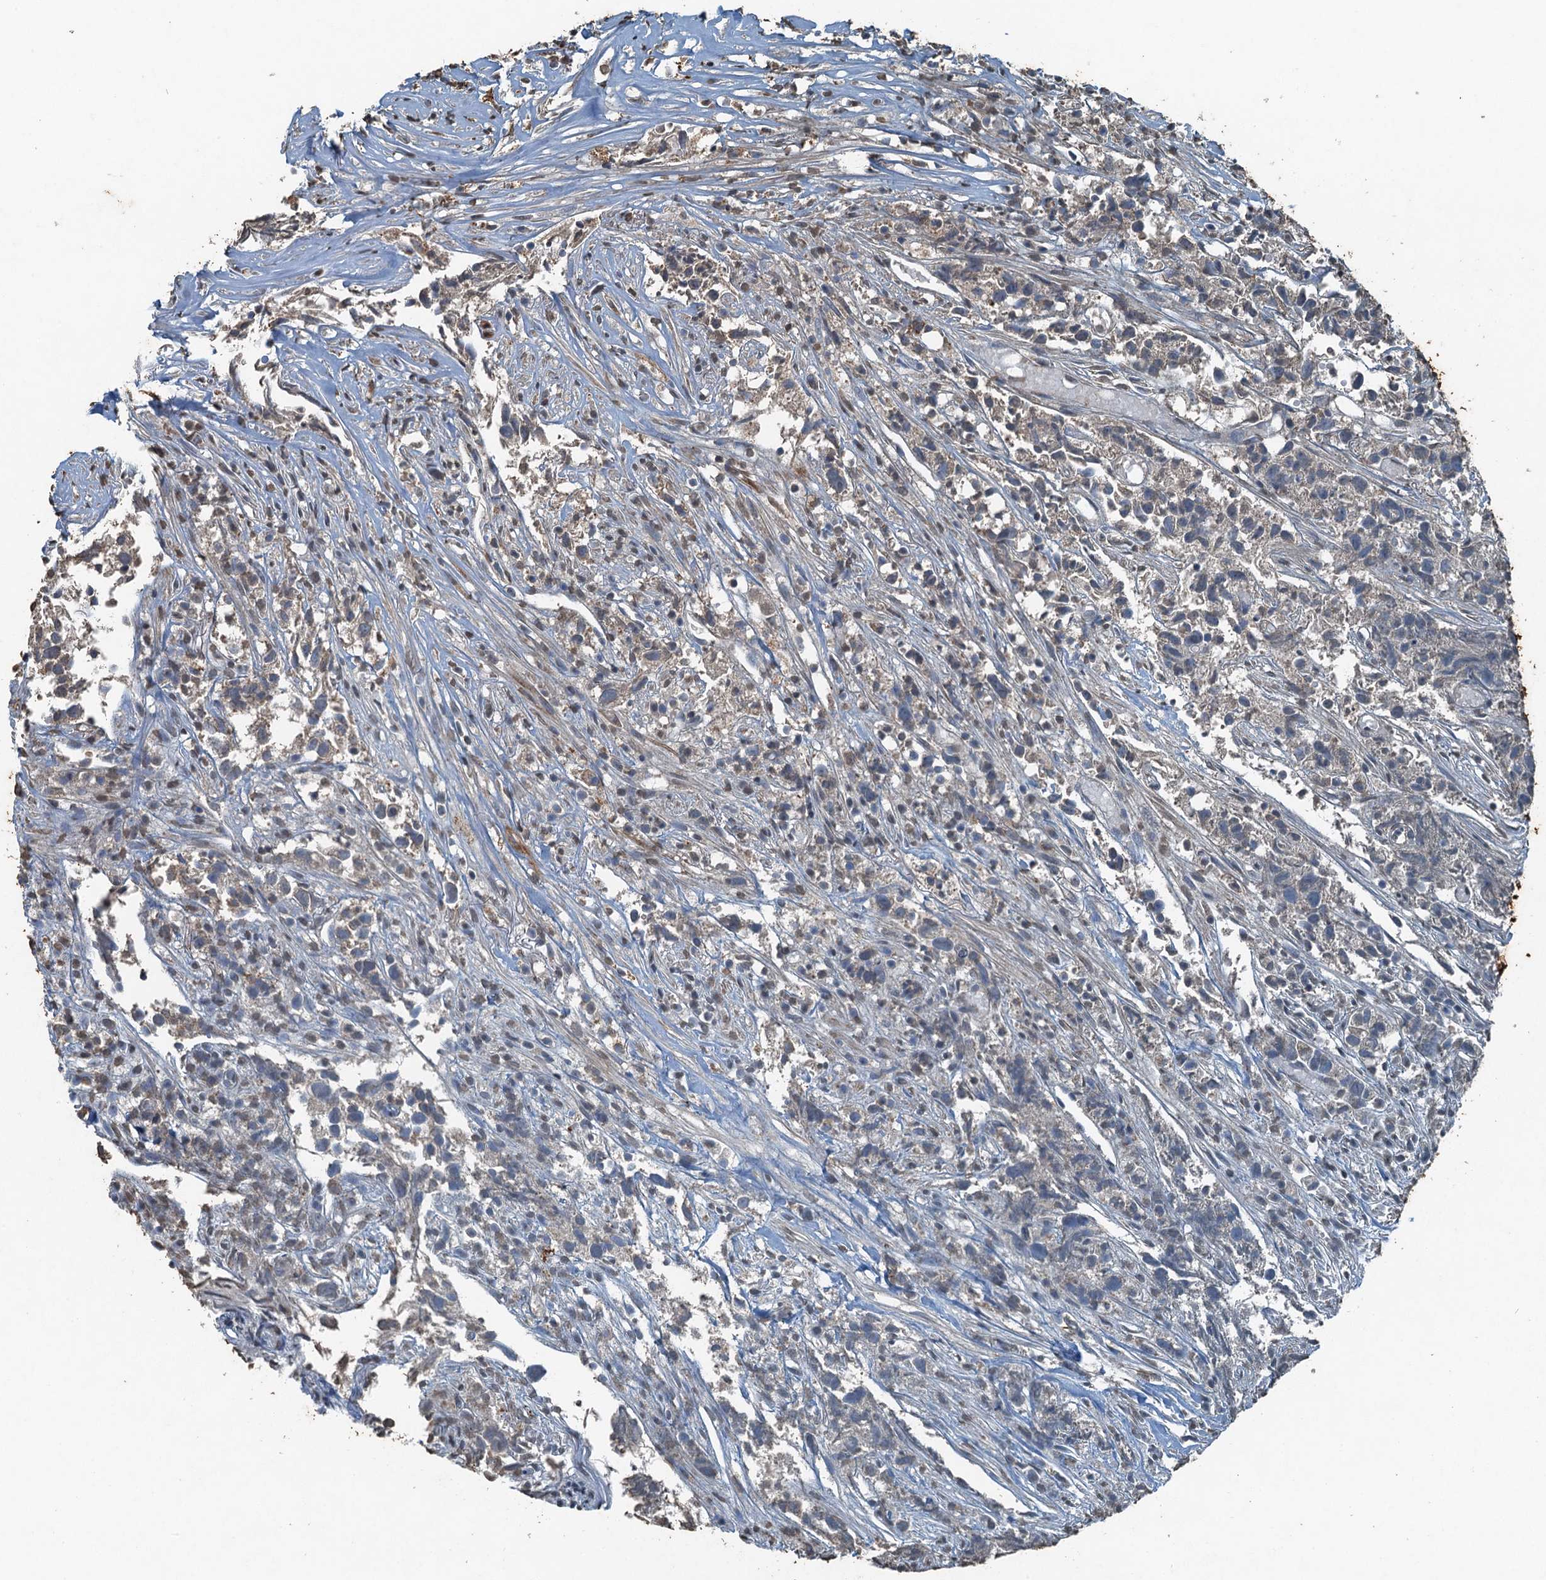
{"staining": {"intensity": "negative", "quantity": "none", "location": "none"}, "tissue": "urothelial cancer", "cell_type": "Tumor cells", "image_type": "cancer", "snomed": [{"axis": "morphology", "description": "Urothelial carcinoma, High grade"}, {"axis": "topography", "description": "Urinary bladder"}], "caption": "IHC of human urothelial cancer demonstrates no positivity in tumor cells.", "gene": "TCTN1", "patient": {"sex": "female", "age": 75}}